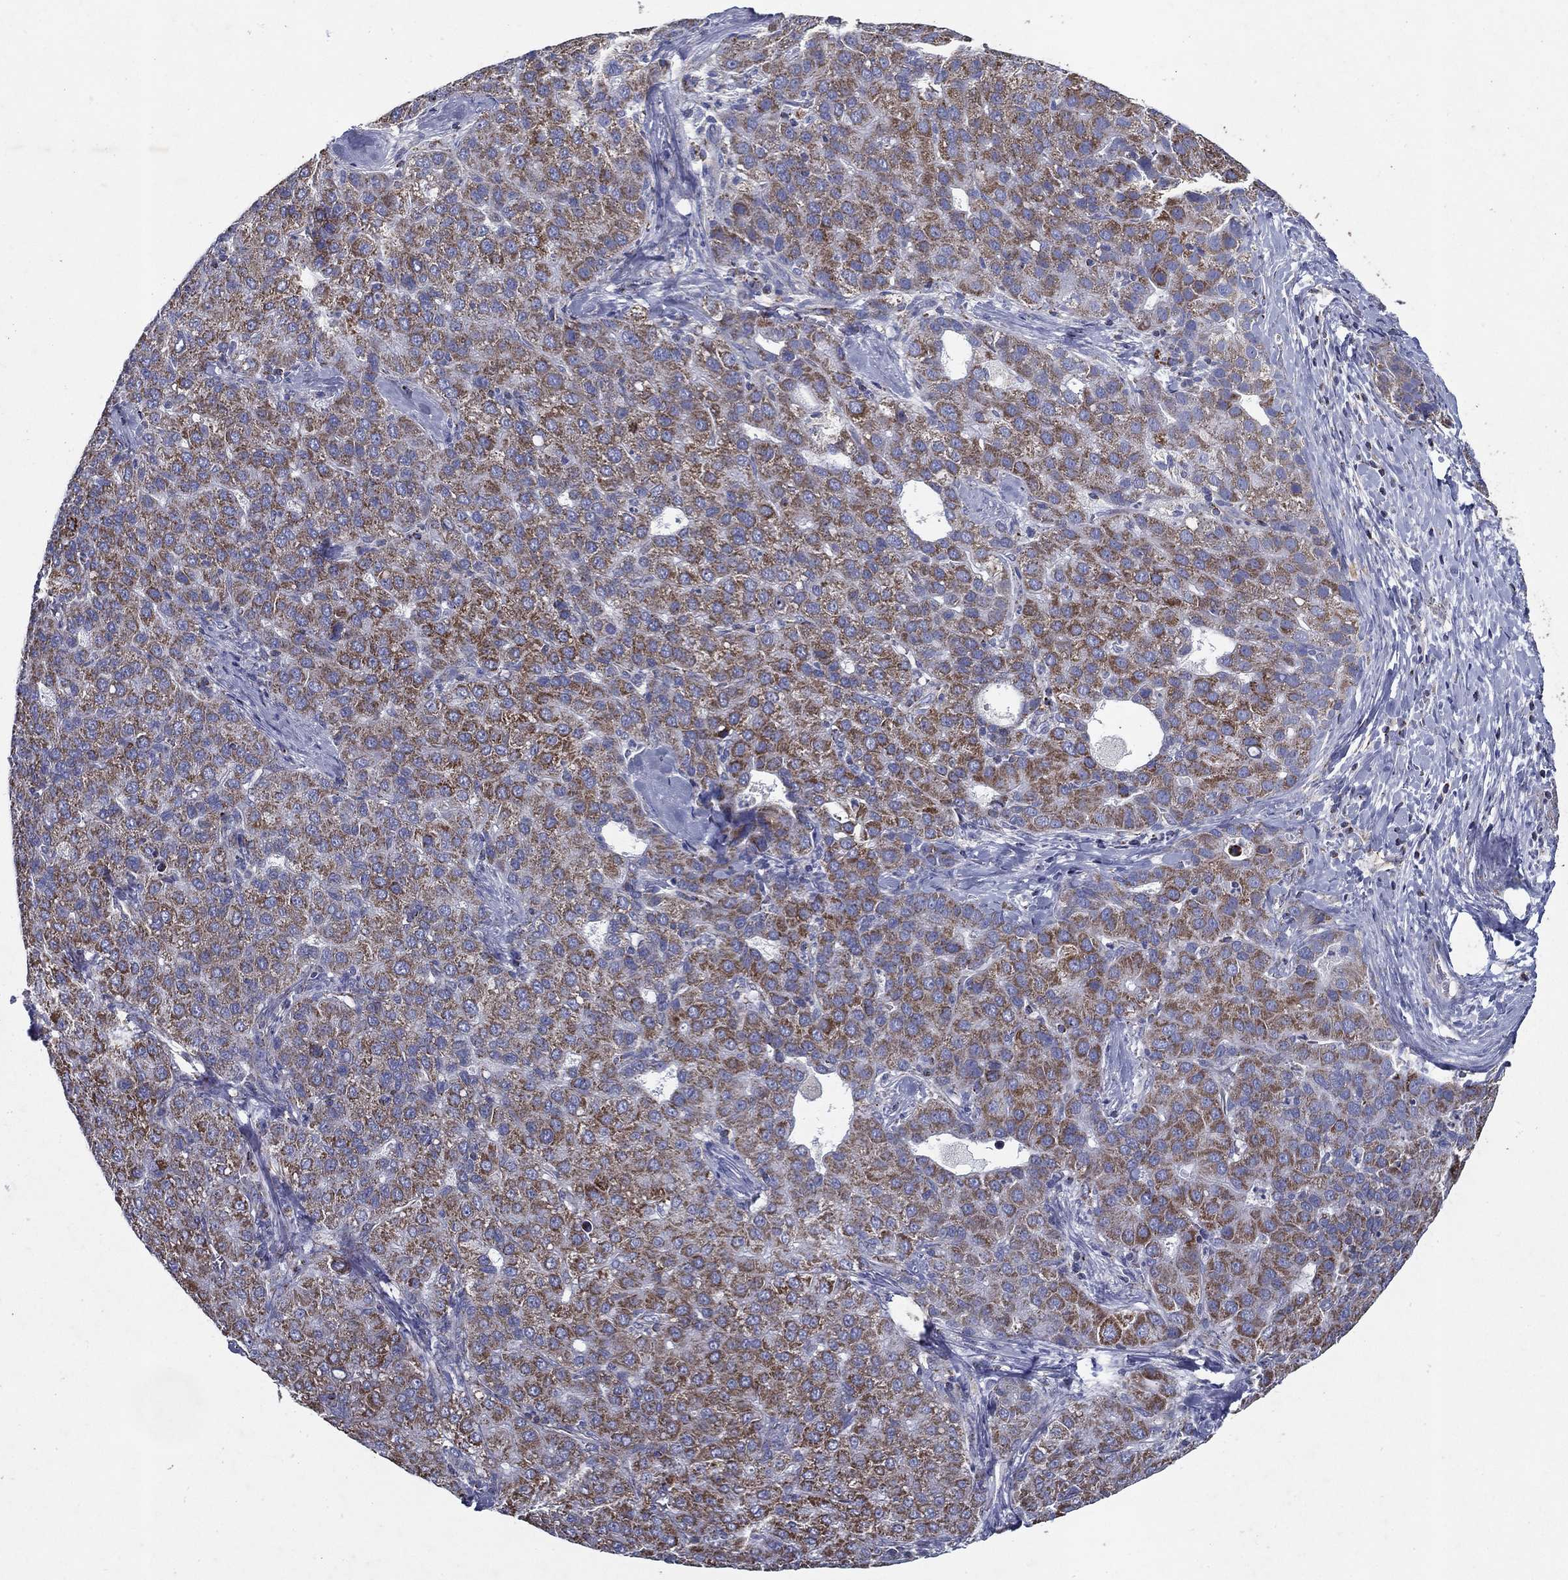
{"staining": {"intensity": "moderate", "quantity": ">75%", "location": "cytoplasmic/membranous"}, "tissue": "liver cancer", "cell_type": "Tumor cells", "image_type": "cancer", "snomed": [{"axis": "morphology", "description": "Carcinoma, Hepatocellular, NOS"}, {"axis": "topography", "description": "Liver"}], "caption": "Liver cancer stained for a protein (brown) demonstrates moderate cytoplasmic/membranous positive expression in about >75% of tumor cells.", "gene": "SFXN1", "patient": {"sex": "male", "age": 65}}